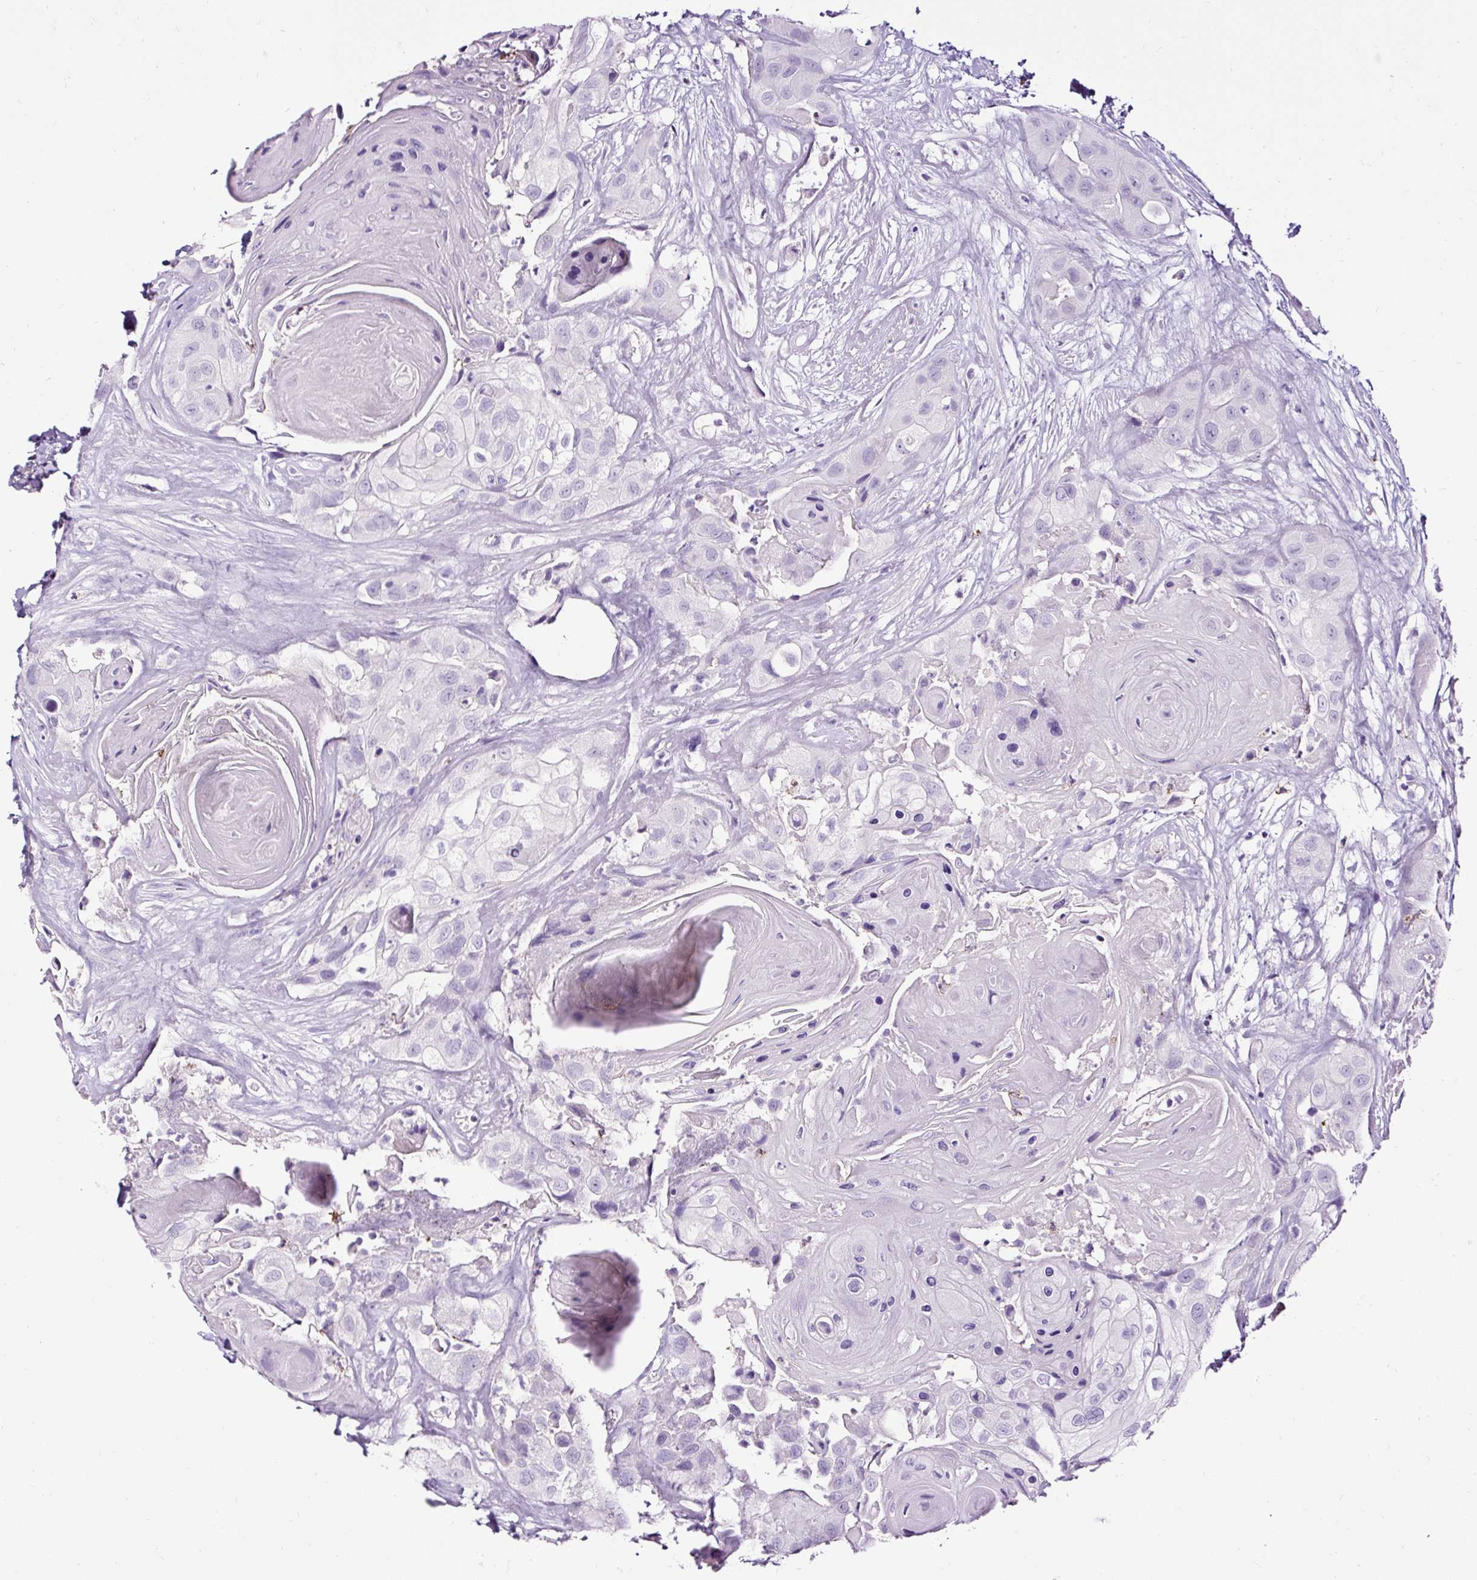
{"staining": {"intensity": "negative", "quantity": "none", "location": "none"}, "tissue": "head and neck cancer", "cell_type": "Tumor cells", "image_type": "cancer", "snomed": [{"axis": "morphology", "description": "Squamous cell carcinoma, NOS"}, {"axis": "topography", "description": "Head-Neck"}], "caption": "The IHC histopathology image has no significant staining in tumor cells of head and neck squamous cell carcinoma tissue.", "gene": "SLC7A8", "patient": {"sex": "male", "age": 83}}